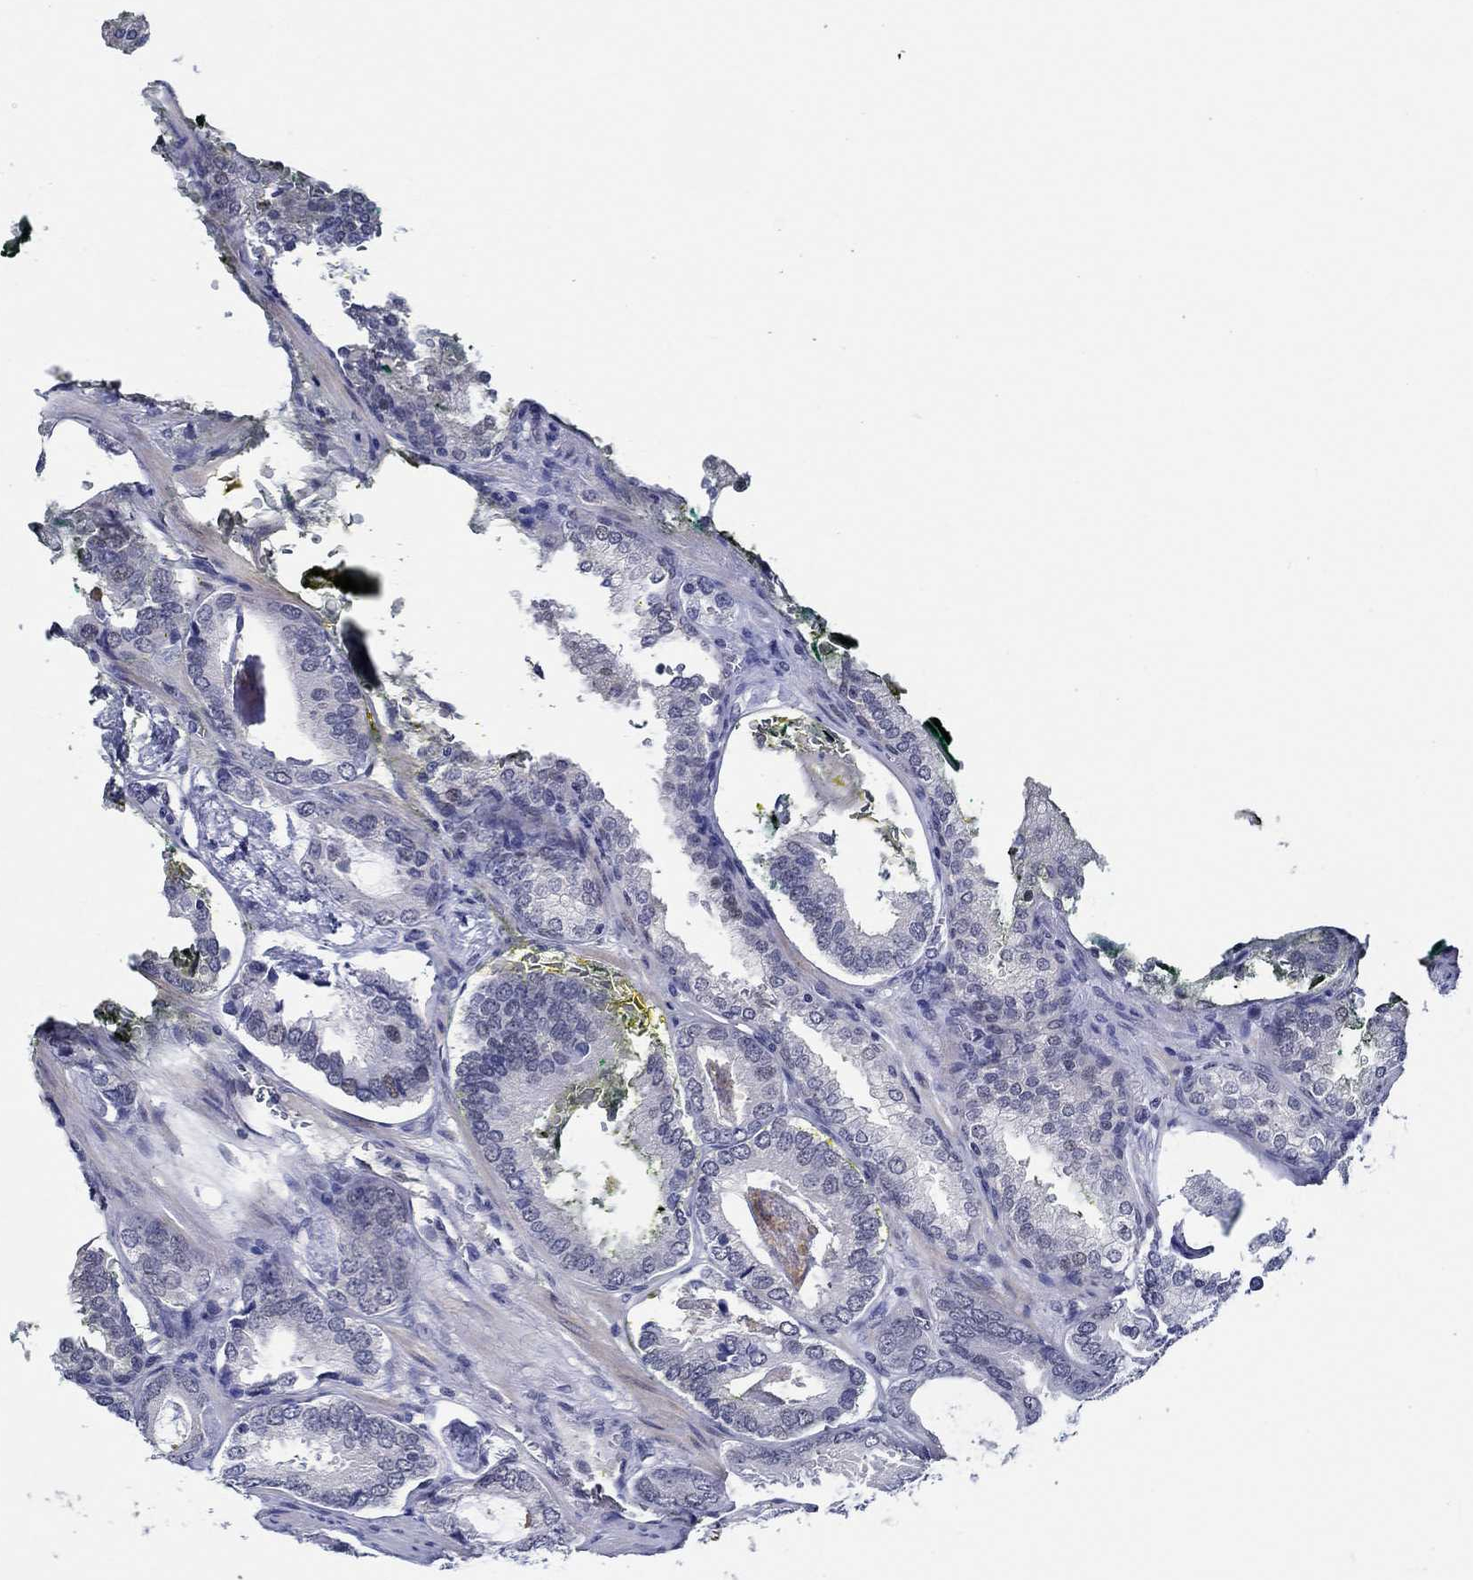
{"staining": {"intensity": "negative", "quantity": "none", "location": "none"}, "tissue": "prostate cancer", "cell_type": "Tumor cells", "image_type": "cancer", "snomed": [{"axis": "morphology", "description": "Adenocarcinoma, Low grade"}, {"axis": "topography", "description": "Prostate"}], "caption": "Tumor cells show no significant staining in prostate cancer (low-grade adenocarcinoma).", "gene": "SLC34A1", "patient": {"sex": "male", "age": 60}}